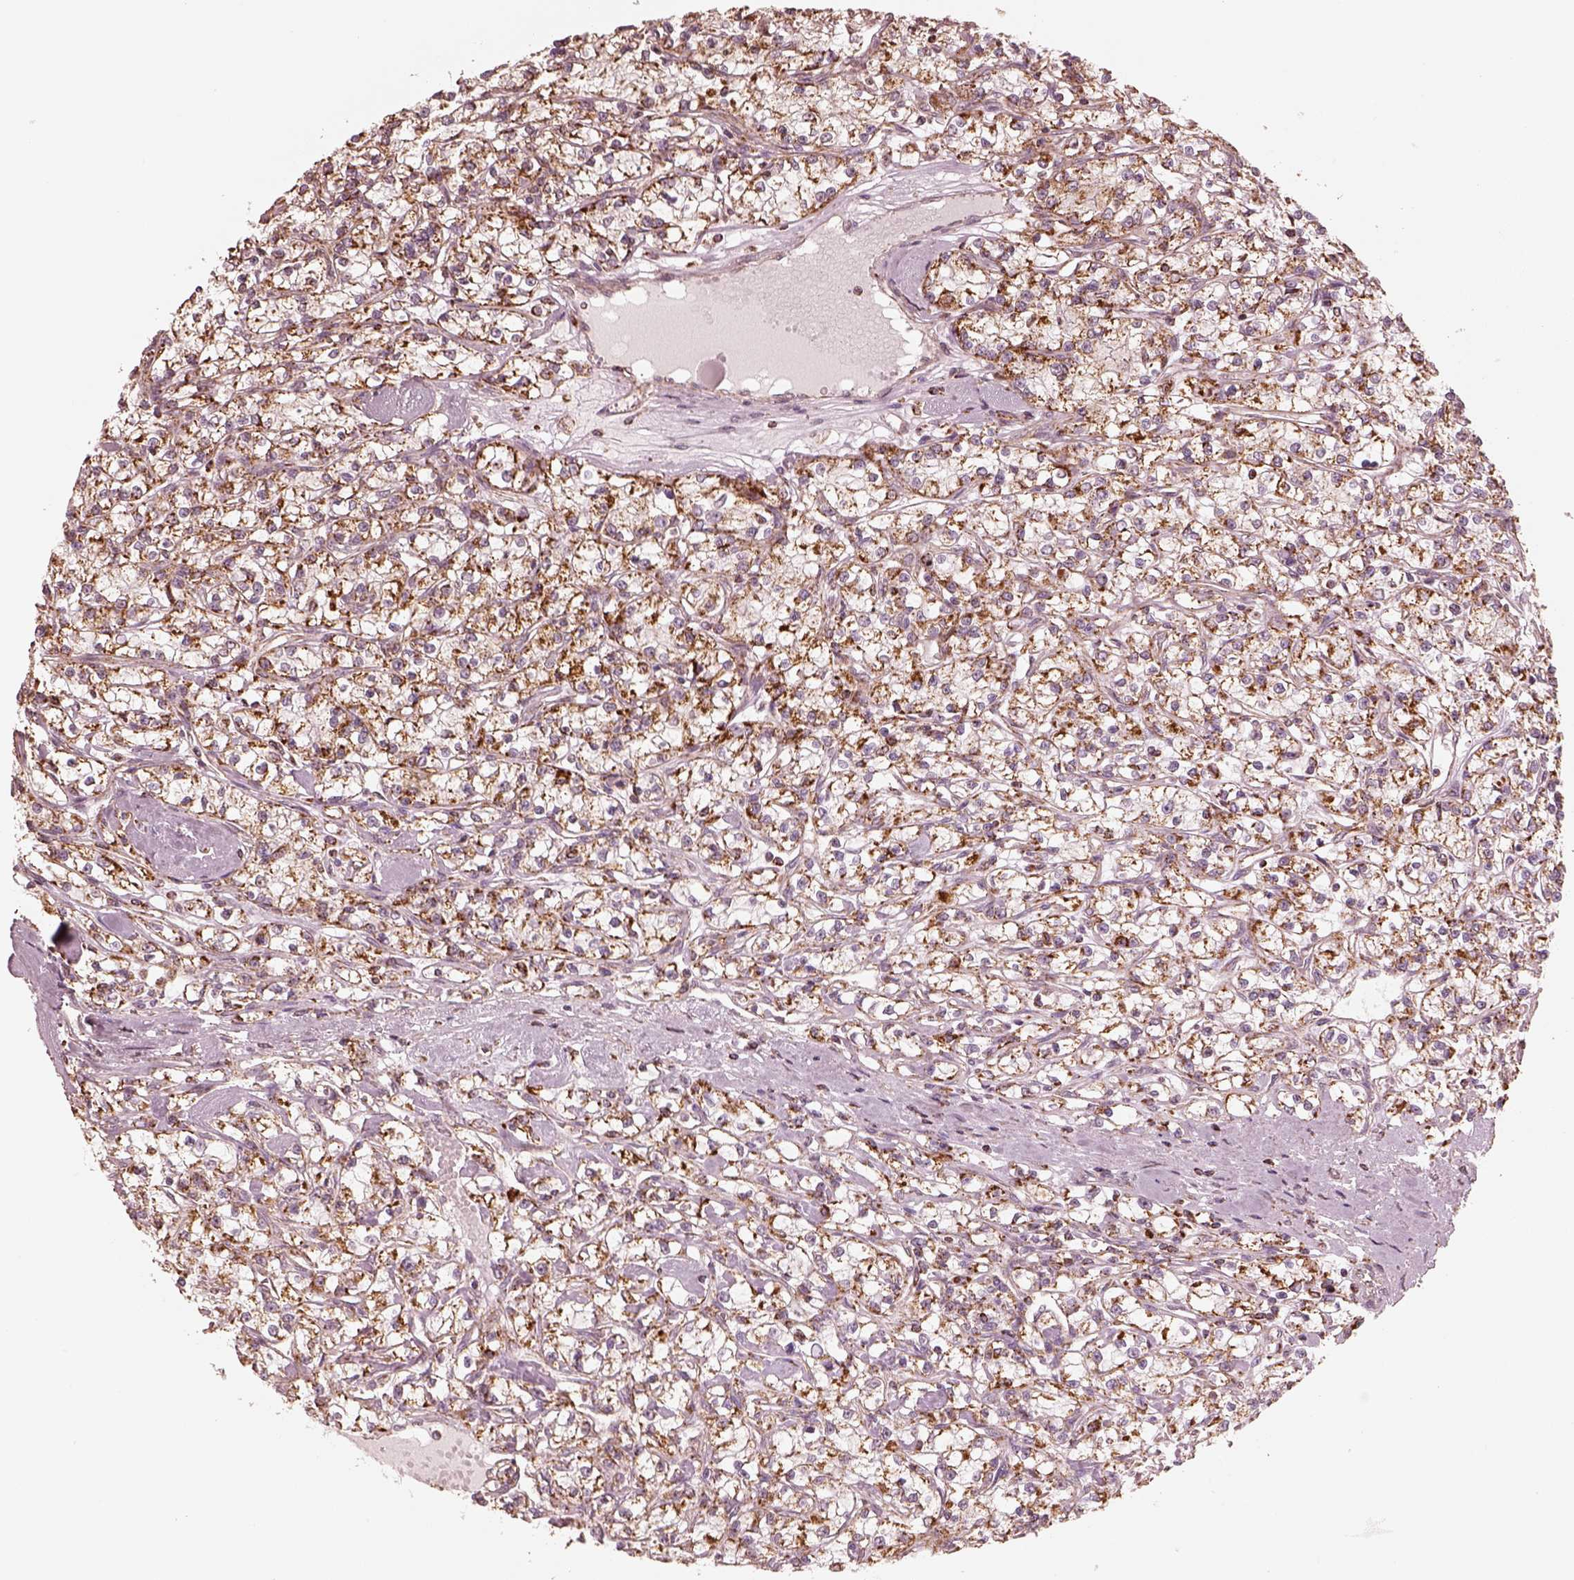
{"staining": {"intensity": "strong", "quantity": ">75%", "location": "cytoplasmic/membranous"}, "tissue": "renal cancer", "cell_type": "Tumor cells", "image_type": "cancer", "snomed": [{"axis": "morphology", "description": "Adenocarcinoma, NOS"}, {"axis": "topography", "description": "Kidney"}], "caption": "Brown immunohistochemical staining in human renal cancer shows strong cytoplasmic/membranous positivity in approximately >75% of tumor cells. (Stains: DAB (3,3'-diaminobenzidine) in brown, nuclei in blue, Microscopy: brightfield microscopy at high magnification).", "gene": "ENTPD6", "patient": {"sex": "female", "age": 59}}